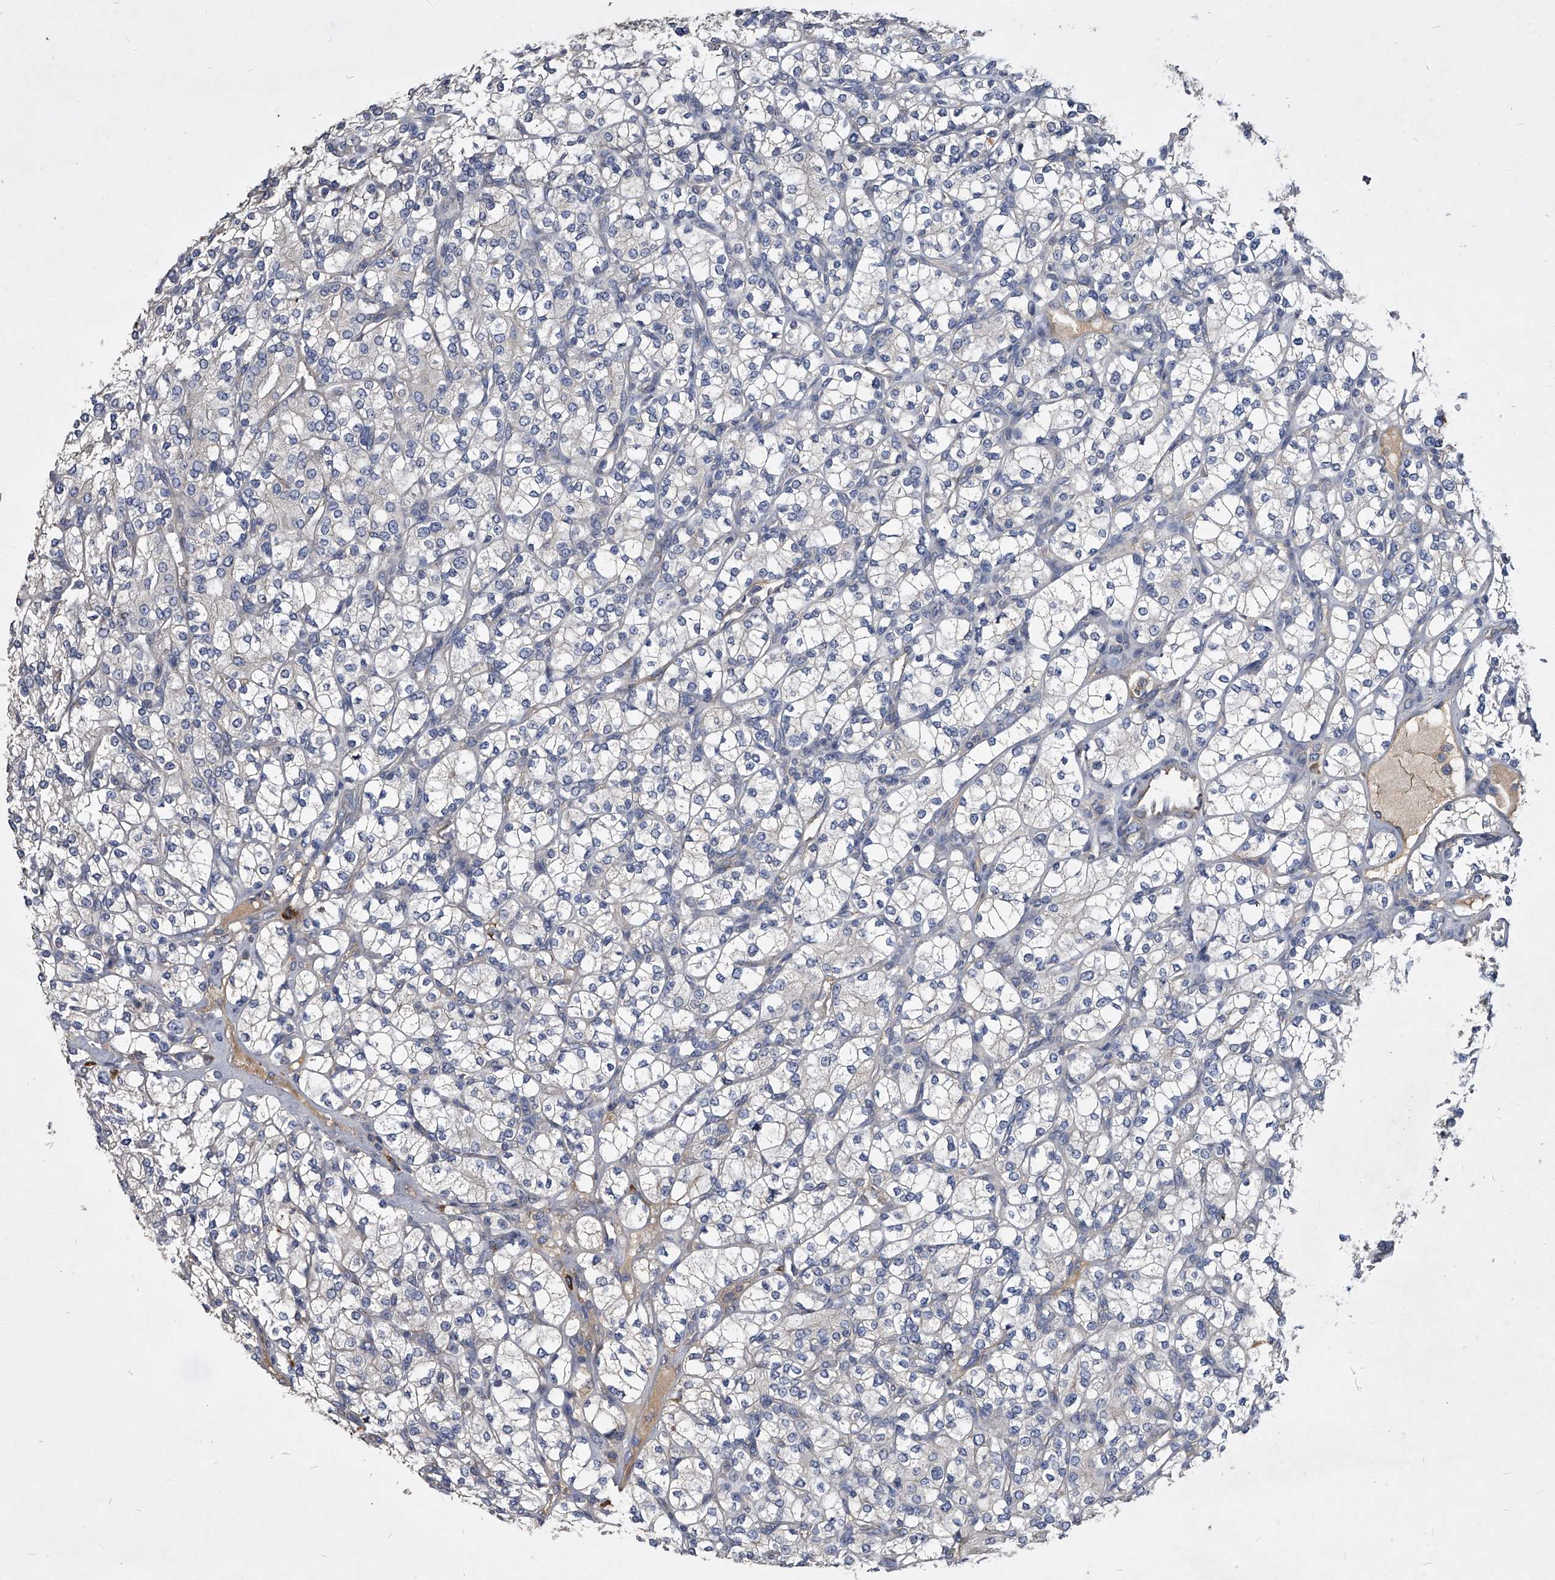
{"staining": {"intensity": "negative", "quantity": "none", "location": "none"}, "tissue": "renal cancer", "cell_type": "Tumor cells", "image_type": "cancer", "snomed": [{"axis": "morphology", "description": "Adenocarcinoma, NOS"}, {"axis": "topography", "description": "Kidney"}], "caption": "Immunohistochemistry (IHC) image of neoplastic tissue: adenocarcinoma (renal) stained with DAB displays no significant protein expression in tumor cells. The staining is performed using DAB (3,3'-diaminobenzidine) brown chromogen with nuclei counter-stained in using hematoxylin.", "gene": "CCR4", "patient": {"sex": "male", "age": 77}}